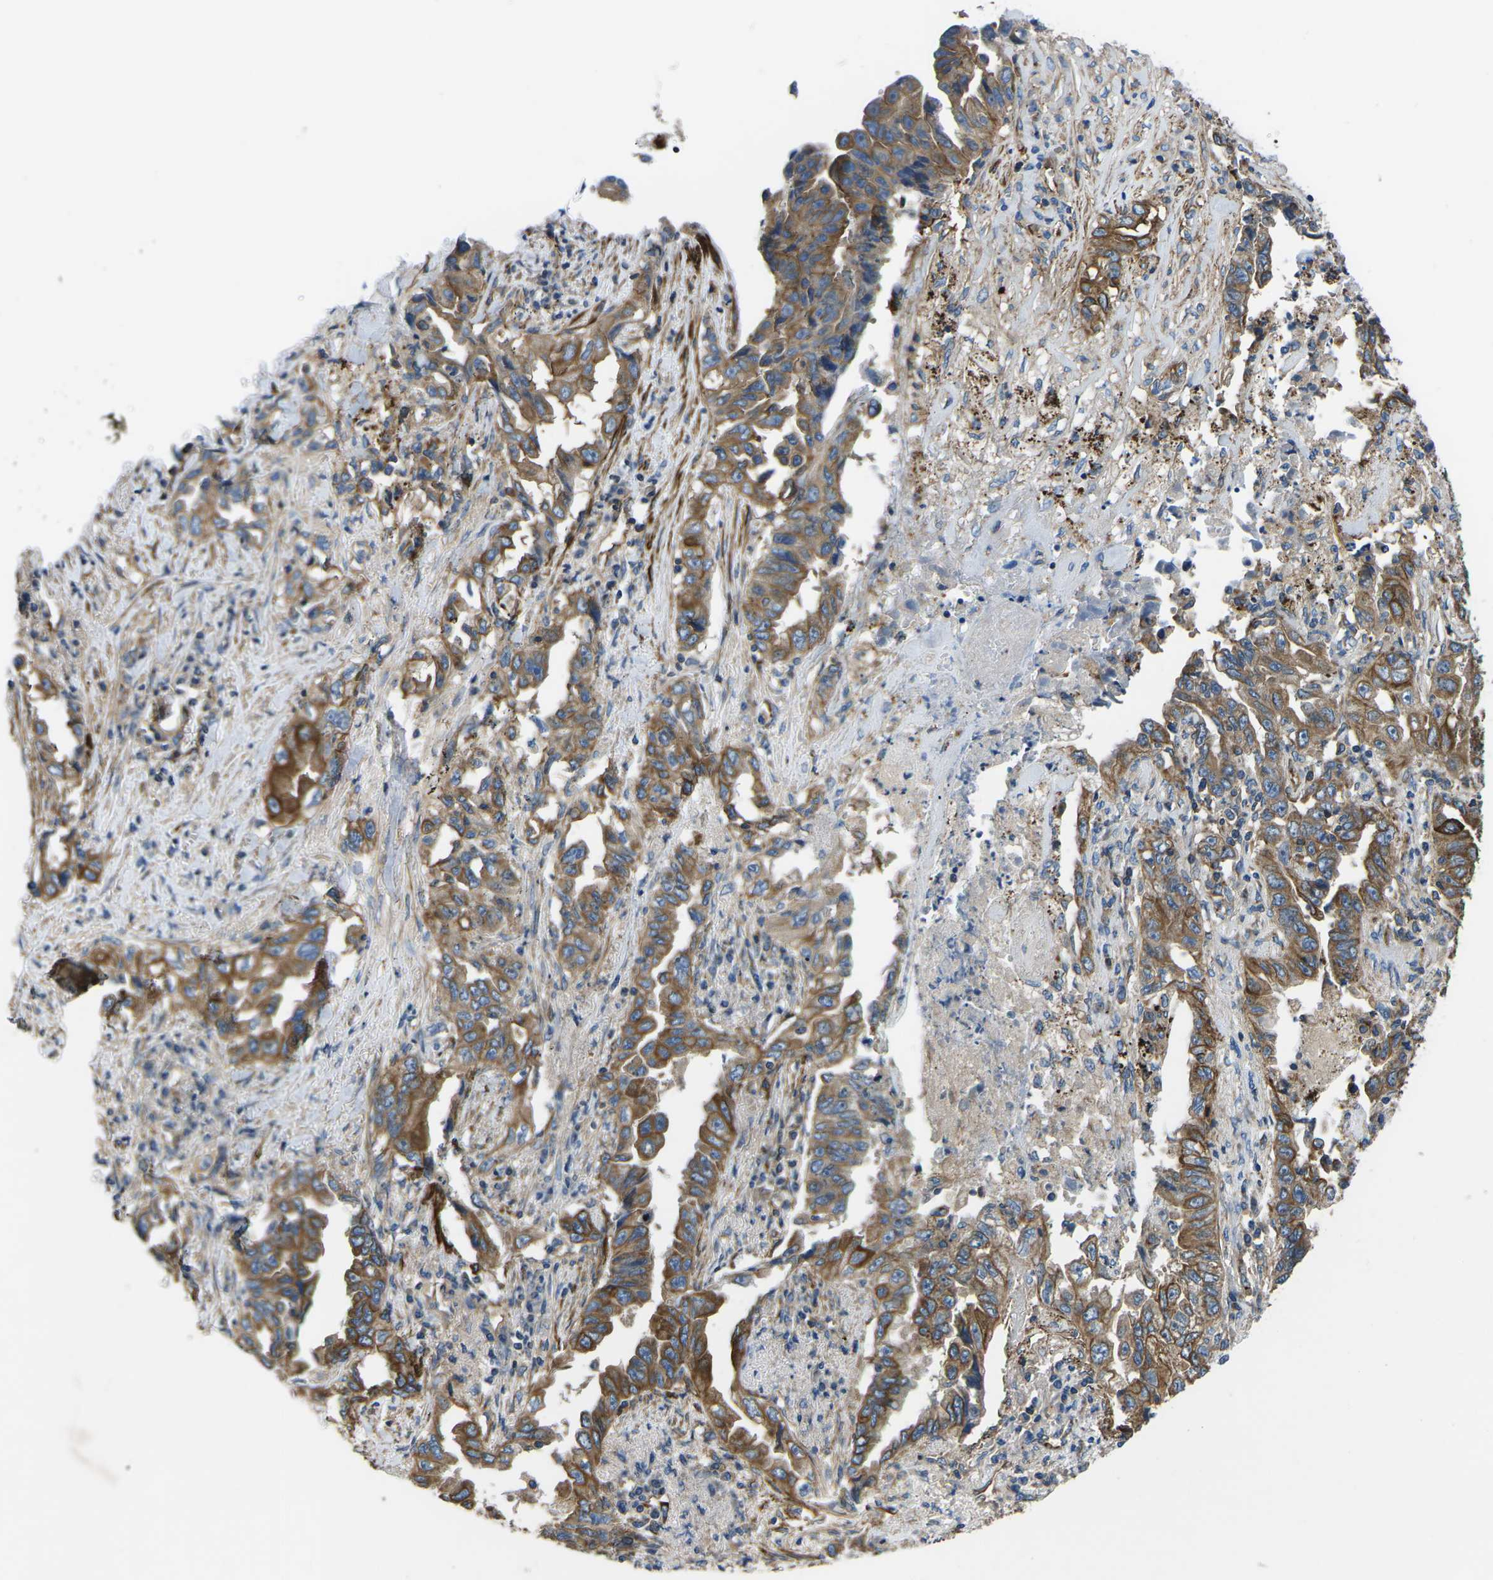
{"staining": {"intensity": "moderate", "quantity": ">75%", "location": "cytoplasmic/membranous"}, "tissue": "lung cancer", "cell_type": "Tumor cells", "image_type": "cancer", "snomed": [{"axis": "morphology", "description": "Adenocarcinoma, NOS"}, {"axis": "topography", "description": "Lung"}], "caption": "Moderate cytoplasmic/membranous positivity is identified in about >75% of tumor cells in adenocarcinoma (lung).", "gene": "KCNJ15", "patient": {"sex": "female", "age": 51}}